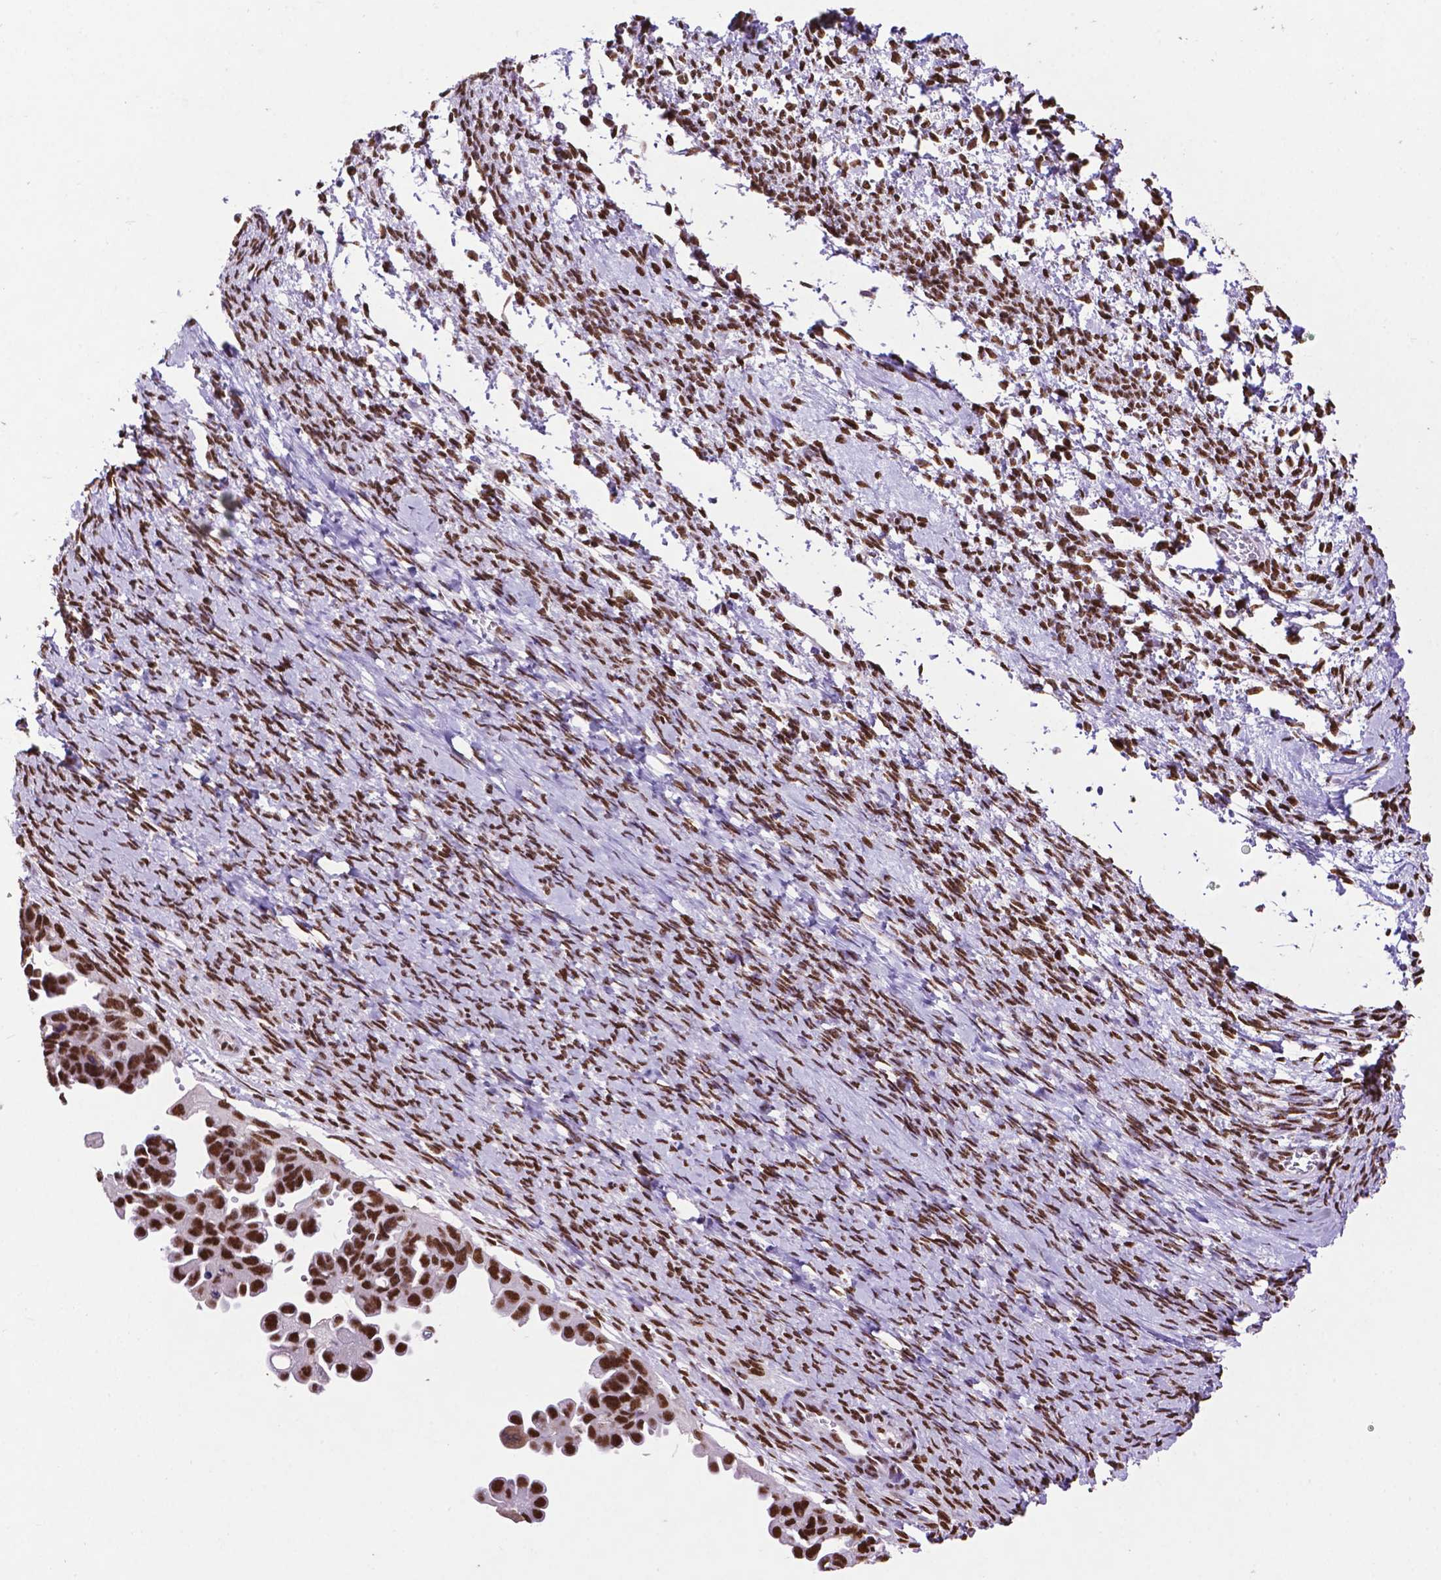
{"staining": {"intensity": "strong", "quantity": ">75%", "location": "nuclear"}, "tissue": "ovarian cancer", "cell_type": "Tumor cells", "image_type": "cancer", "snomed": [{"axis": "morphology", "description": "Cystadenocarcinoma, serous, NOS"}, {"axis": "topography", "description": "Ovary"}], "caption": "Immunohistochemistry (DAB (3,3'-diaminobenzidine)) staining of human ovarian cancer (serous cystadenocarcinoma) demonstrates strong nuclear protein positivity in approximately >75% of tumor cells.", "gene": "CCAR2", "patient": {"sex": "female", "age": 53}}